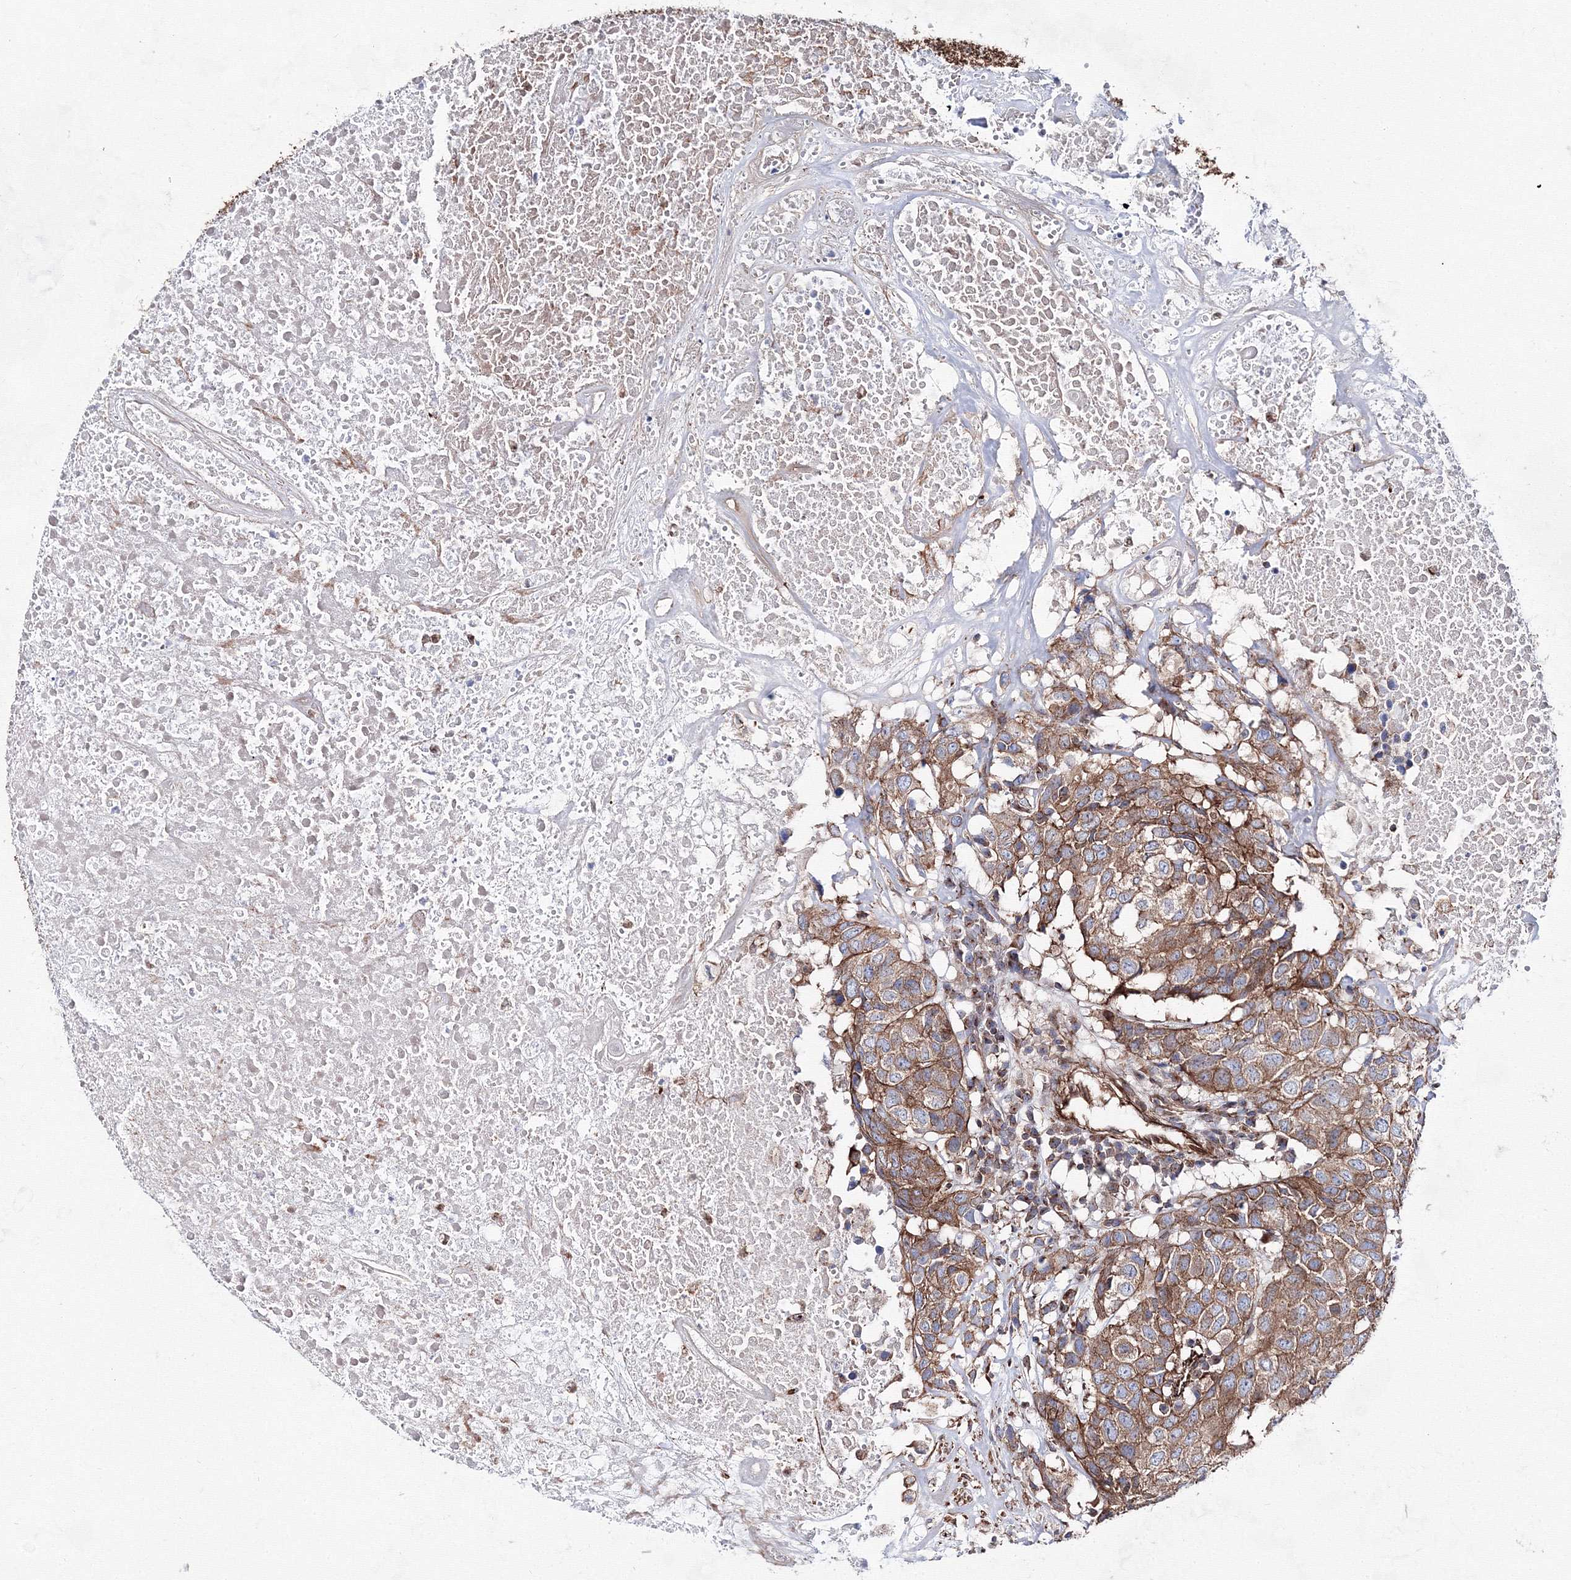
{"staining": {"intensity": "moderate", "quantity": ">75%", "location": "cytoplasmic/membranous"}, "tissue": "head and neck cancer", "cell_type": "Tumor cells", "image_type": "cancer", "snomed": [{"axis": "morphology", "description": "Squamous cell carcinoma, NOS"}, {"axis": "topography", "description": "Head-Neck"}], "caption": "Protein expression by immunohistochemistry (IHC) demonstrates moderate cytoplasmic/membranous positivity in approximately >75% of tumor cells in head and neck squamous cell carcinoma.", "gene": "ANKRD37", "patient": {"sex": "male", "age": 66}}